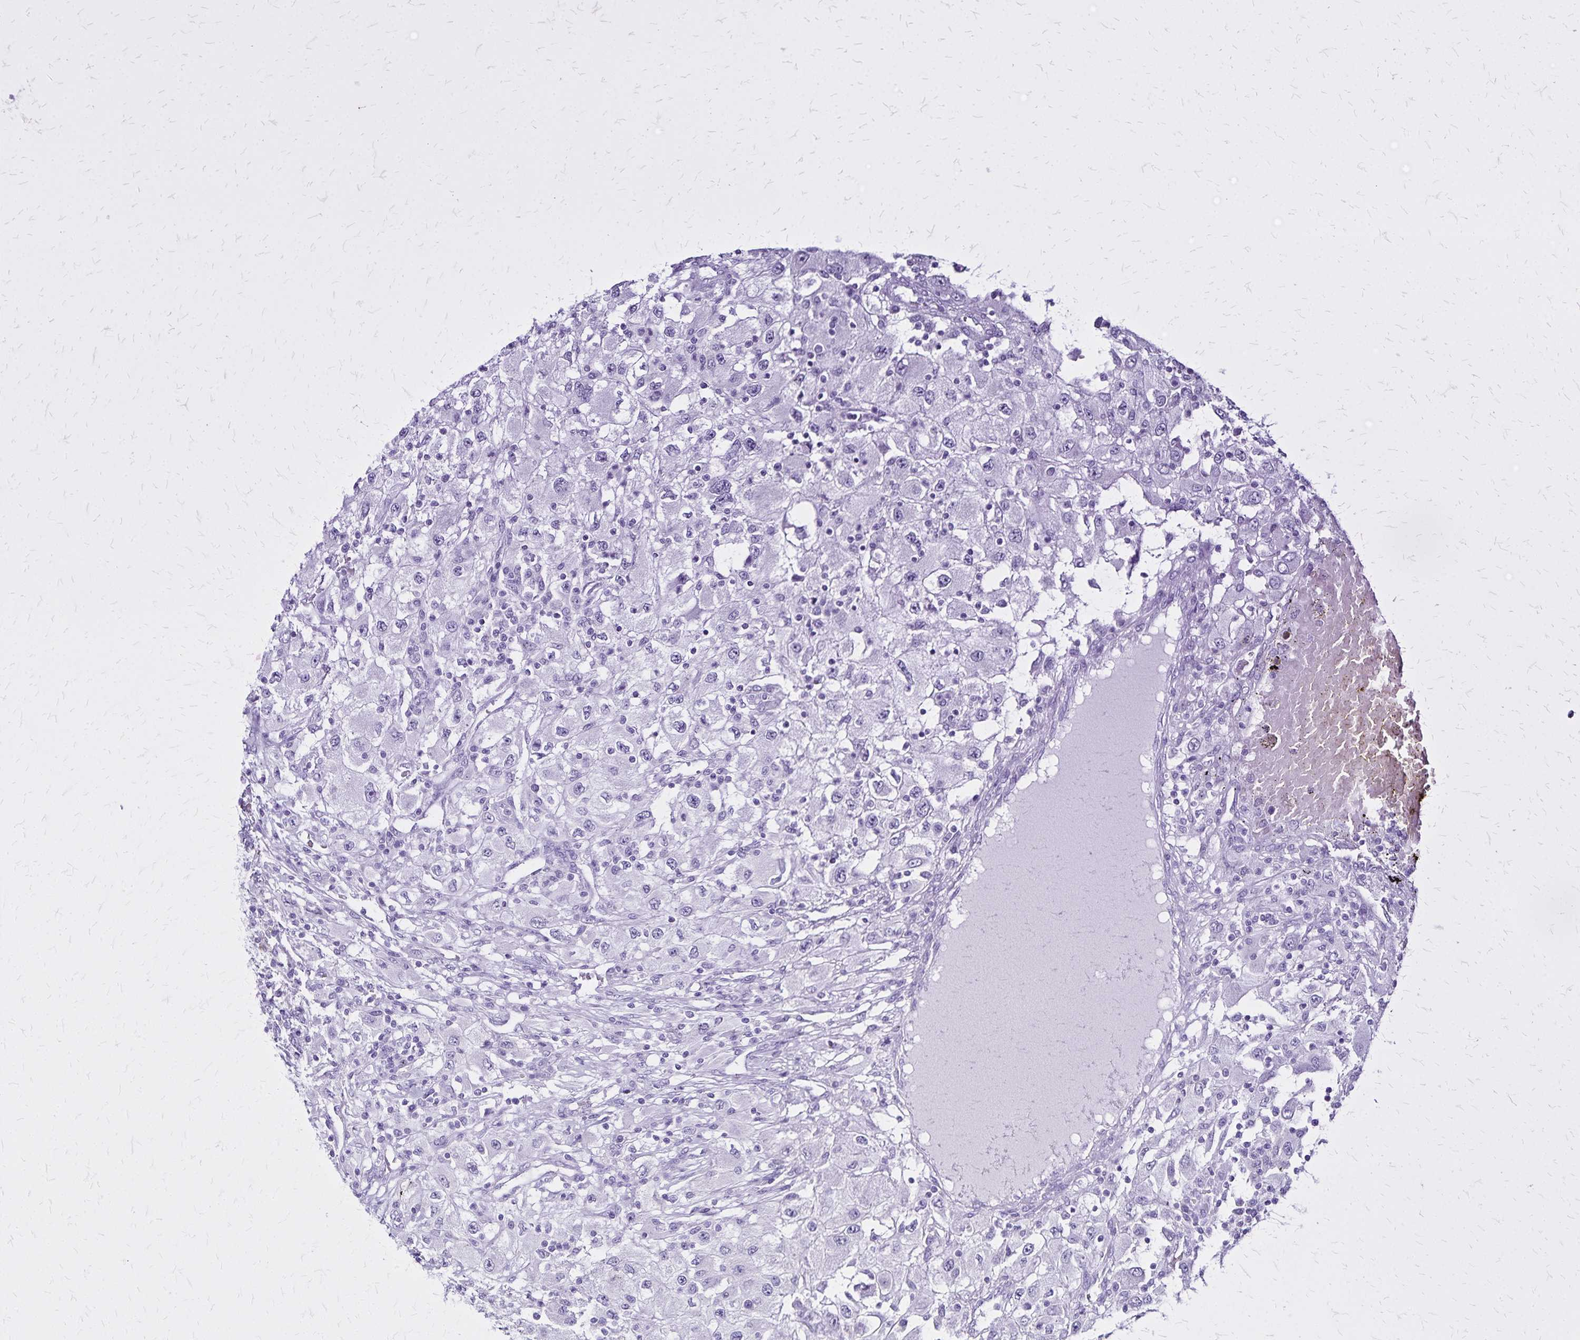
{"staining": {"intensity": "negative", "quantity": "none", "location": "none"}, "tissue": "renal cancer", "cell_type": "Tumor cells", "image_type": "cancer", "snomed": [{"axis": "morphology", "description": "Adenocarcinoma, NOS"}, {"axis": "topography", "description": "Kidney"}], "caption": "DAB (3,3'-diaminobenzidine) immunohistochemical staining of human renal cancer reveals no significant positivity in tumor cells.", "gene": "KRT2", "patient": {"sex": "female", "age": 67}}